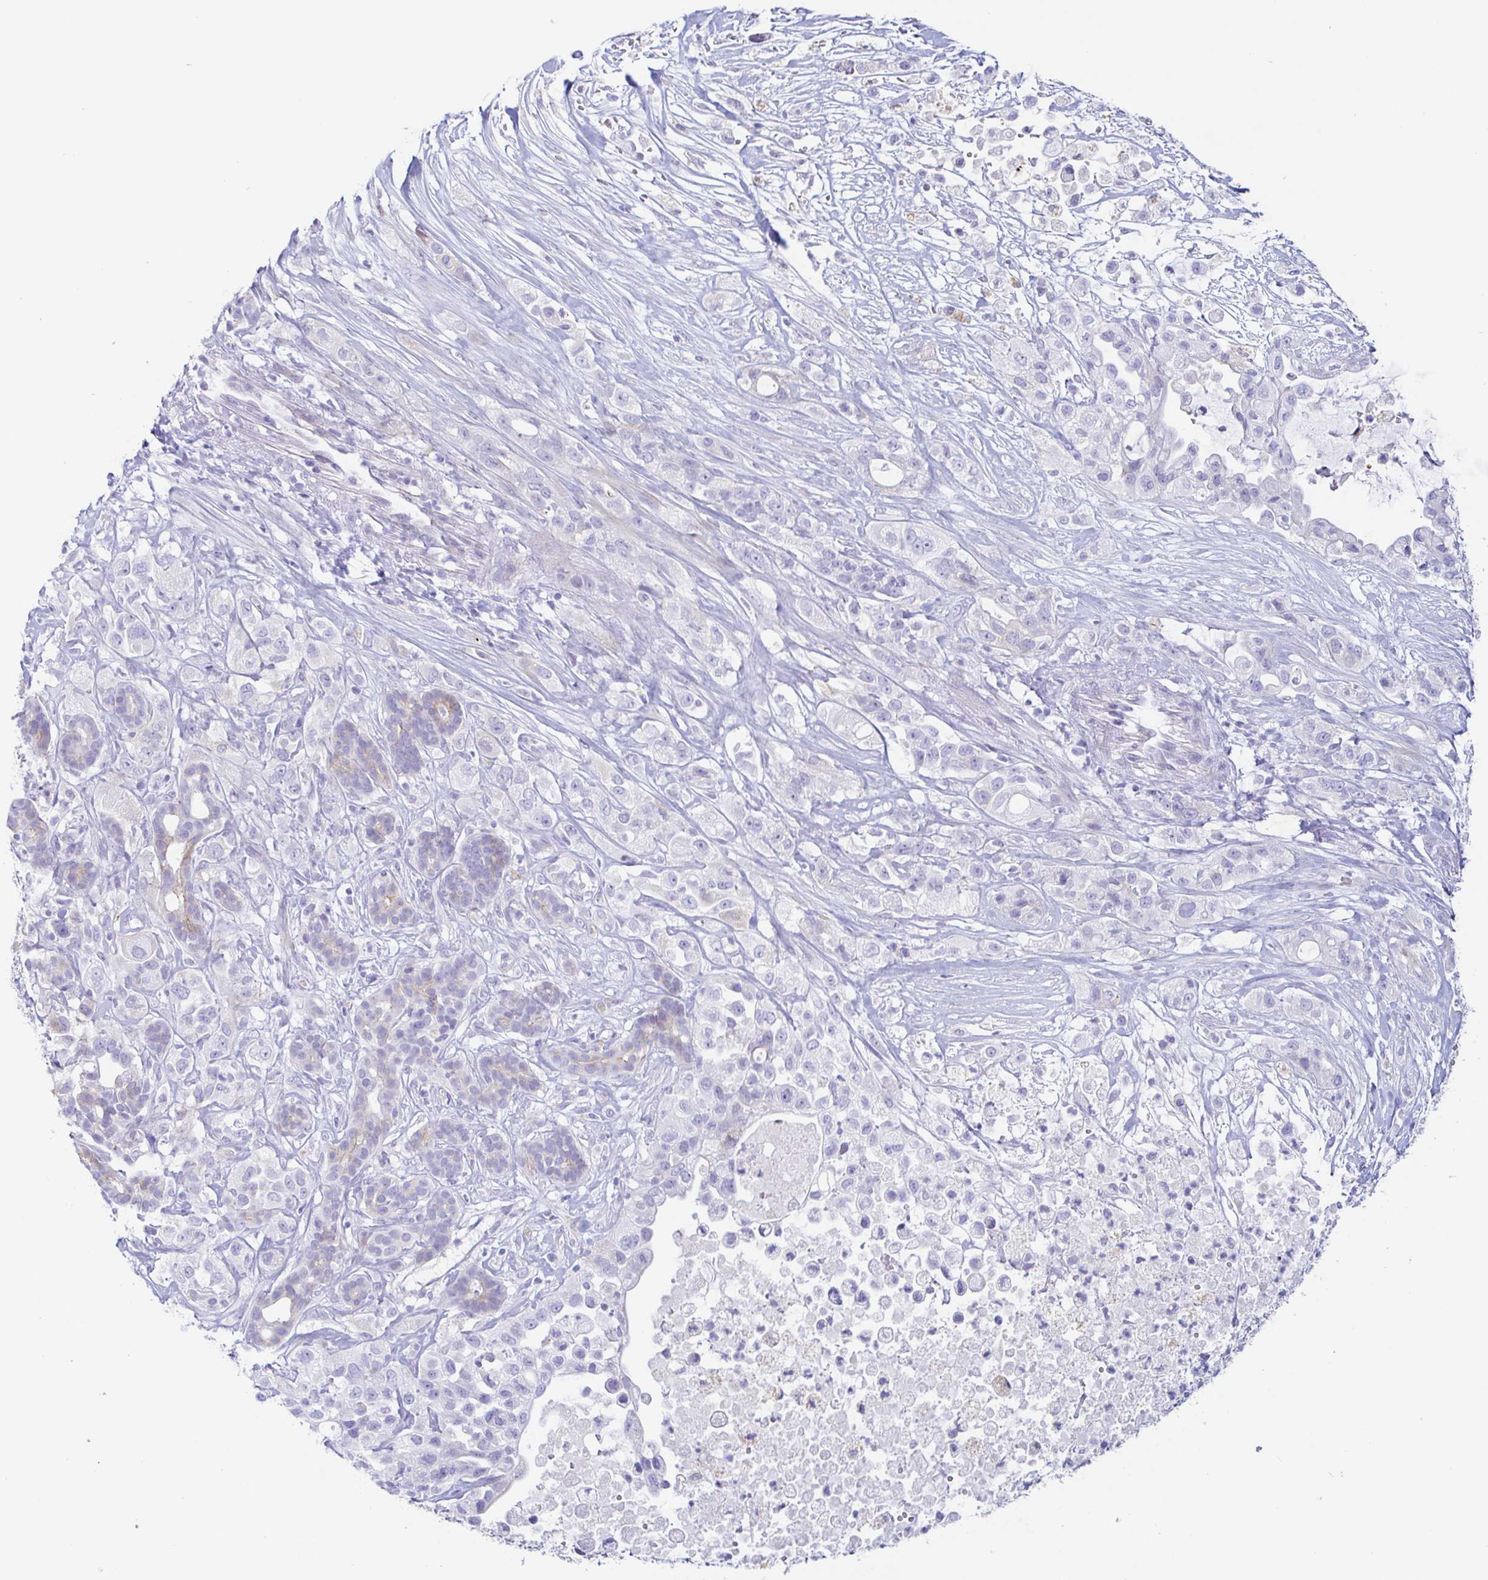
{"staining": {"intensity": "negative", "quantity": "none", "location": "none"}, "tissue": "pancreatic cancer", "cell_type": "Tumor cells", "image_type": "cancer", "snomed": [{"axis": "morphology", "description": "Adenocarcinoma, NOS"}, {"axis": "topography", "description": "Pancreas"}], "caption": "DAB (3,3'-diaminobenzidine) immunohistochemical staining of pancreatic cancer exhibits no significant staining in tumor cells. (Brightfield microscopy of DAB (3,3'-diaminobenzidine) immunohistochemistry at high magnification).", "gene": "PINLYP", "patient": {"sex": "male", "age": 44}}